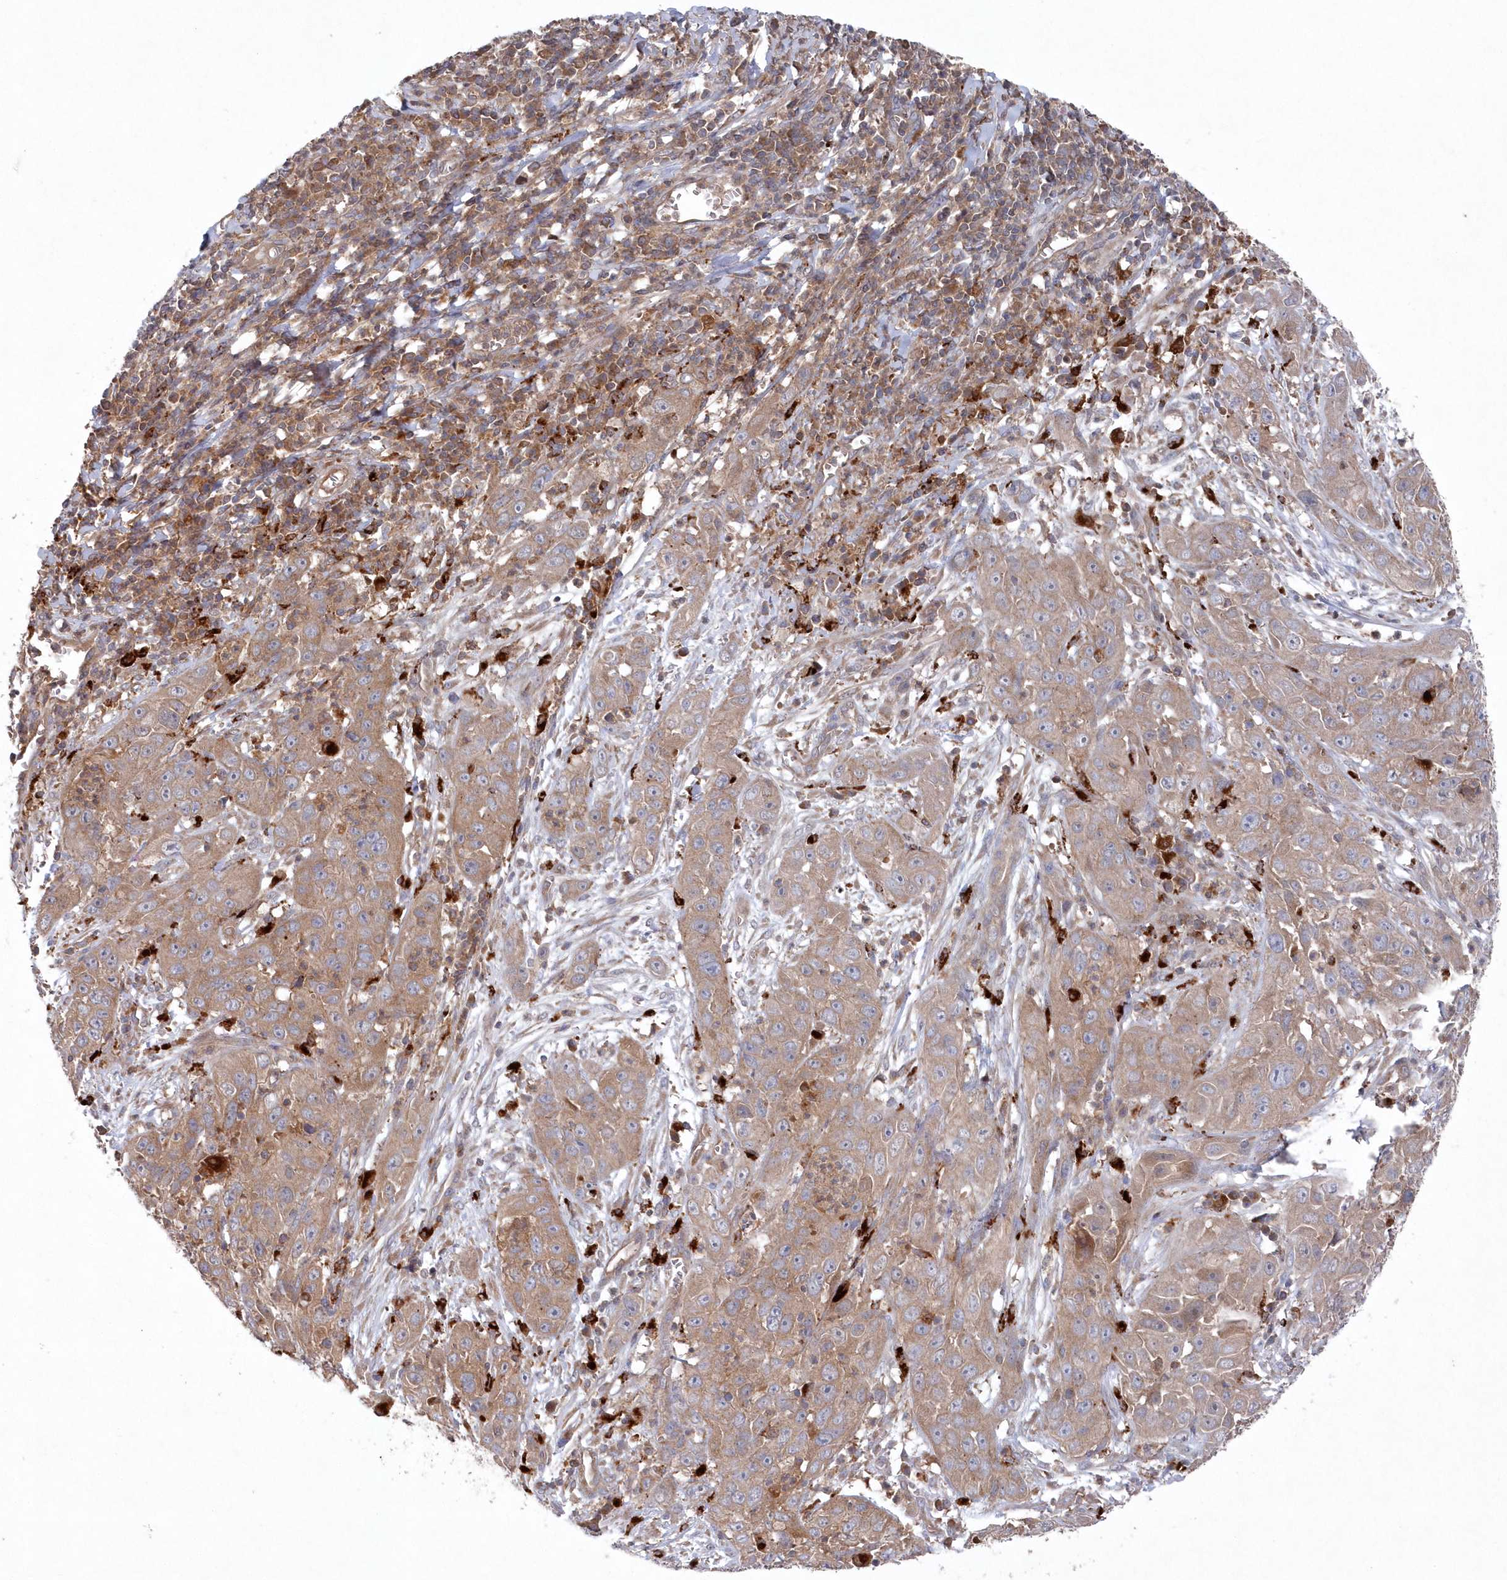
{"staining": {"intensity": "moderate", "quantity": ">75%", "location": "cytoplasmic/membranous"}, "tissue": "cervical cancer", "cell_type": "Tumor cells", "image_type": "cancer", "snomed": [{"axis": "morphology", "description": "Squamous cell carcinoma, NOS"}, {"axis": "topography", "description": "Cervix"}], "caption": "An image showing moderate cytoplasmic/membranous positivity in approximately >75% of tumor cells in cervical squamous cell carcinoma, as visualized by brown immunohistochemical staining.", "gene": "ASNSD1", "patient": {"sex": "female", "age": 32}}